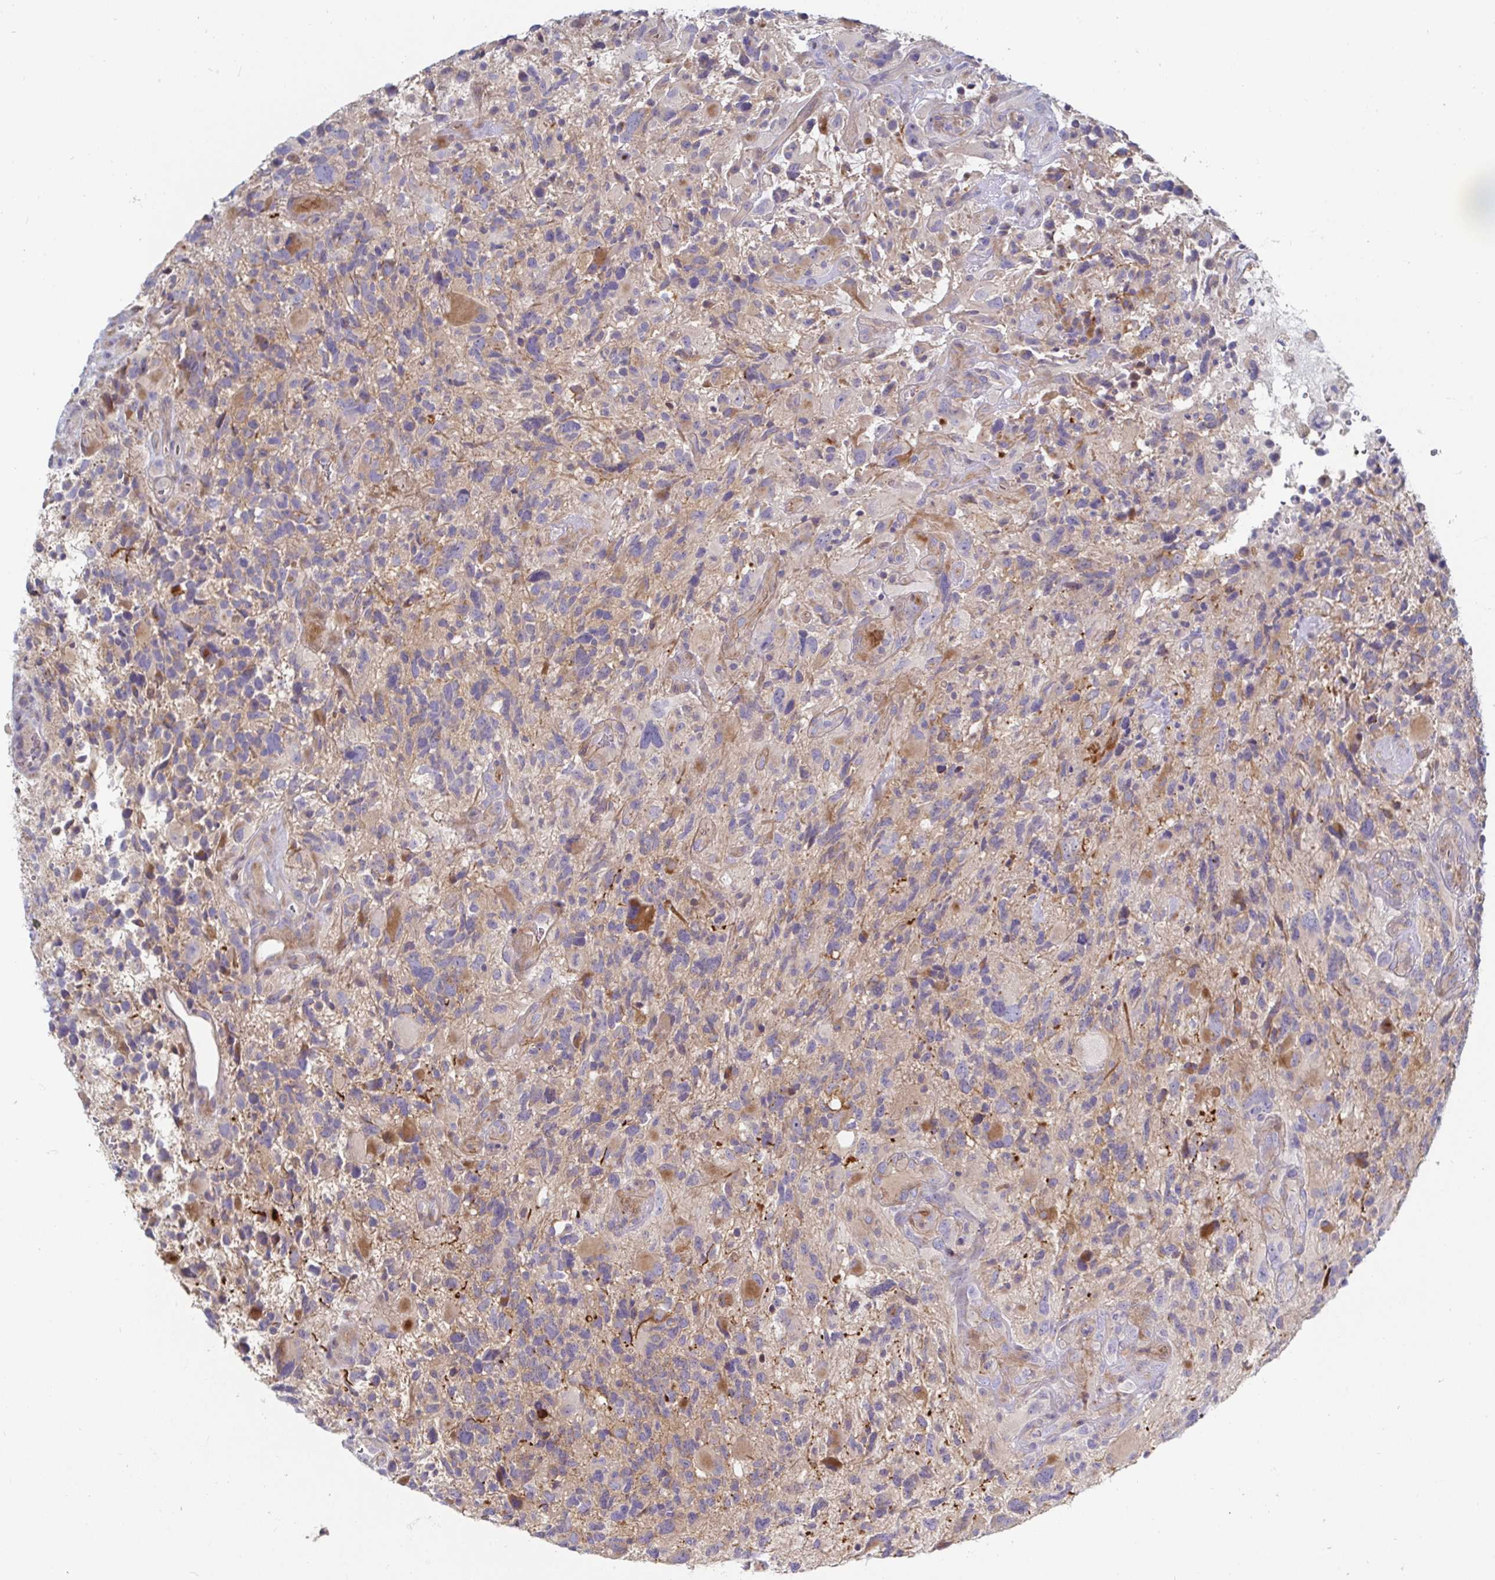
{"staining": {"intensity": "moderate", "quantity": "<25%", "location": "cytoplasmic/membranous"}, "tissue": "glioma", "cell_type": "Tumor cells", "image_type": "cancer", "snomed": [{"axis": "morphology", "description": "Glioma, malignant, High grade"}, {"axis": "topography", "description": "Brain"}], "caption": "The image demonstrates staining of malignant high-grade glioma, revealing moderate cytoplasmic/membranous protein staining (brown color) within tumor cells. The staining was performed using DAB to visualize the protein expression in brown, while the nuclei were stained in blue with hematoxylin (Magnification: 20x).", "gene": "SSH2", "patient": {"sex": "female", "age": 71}}